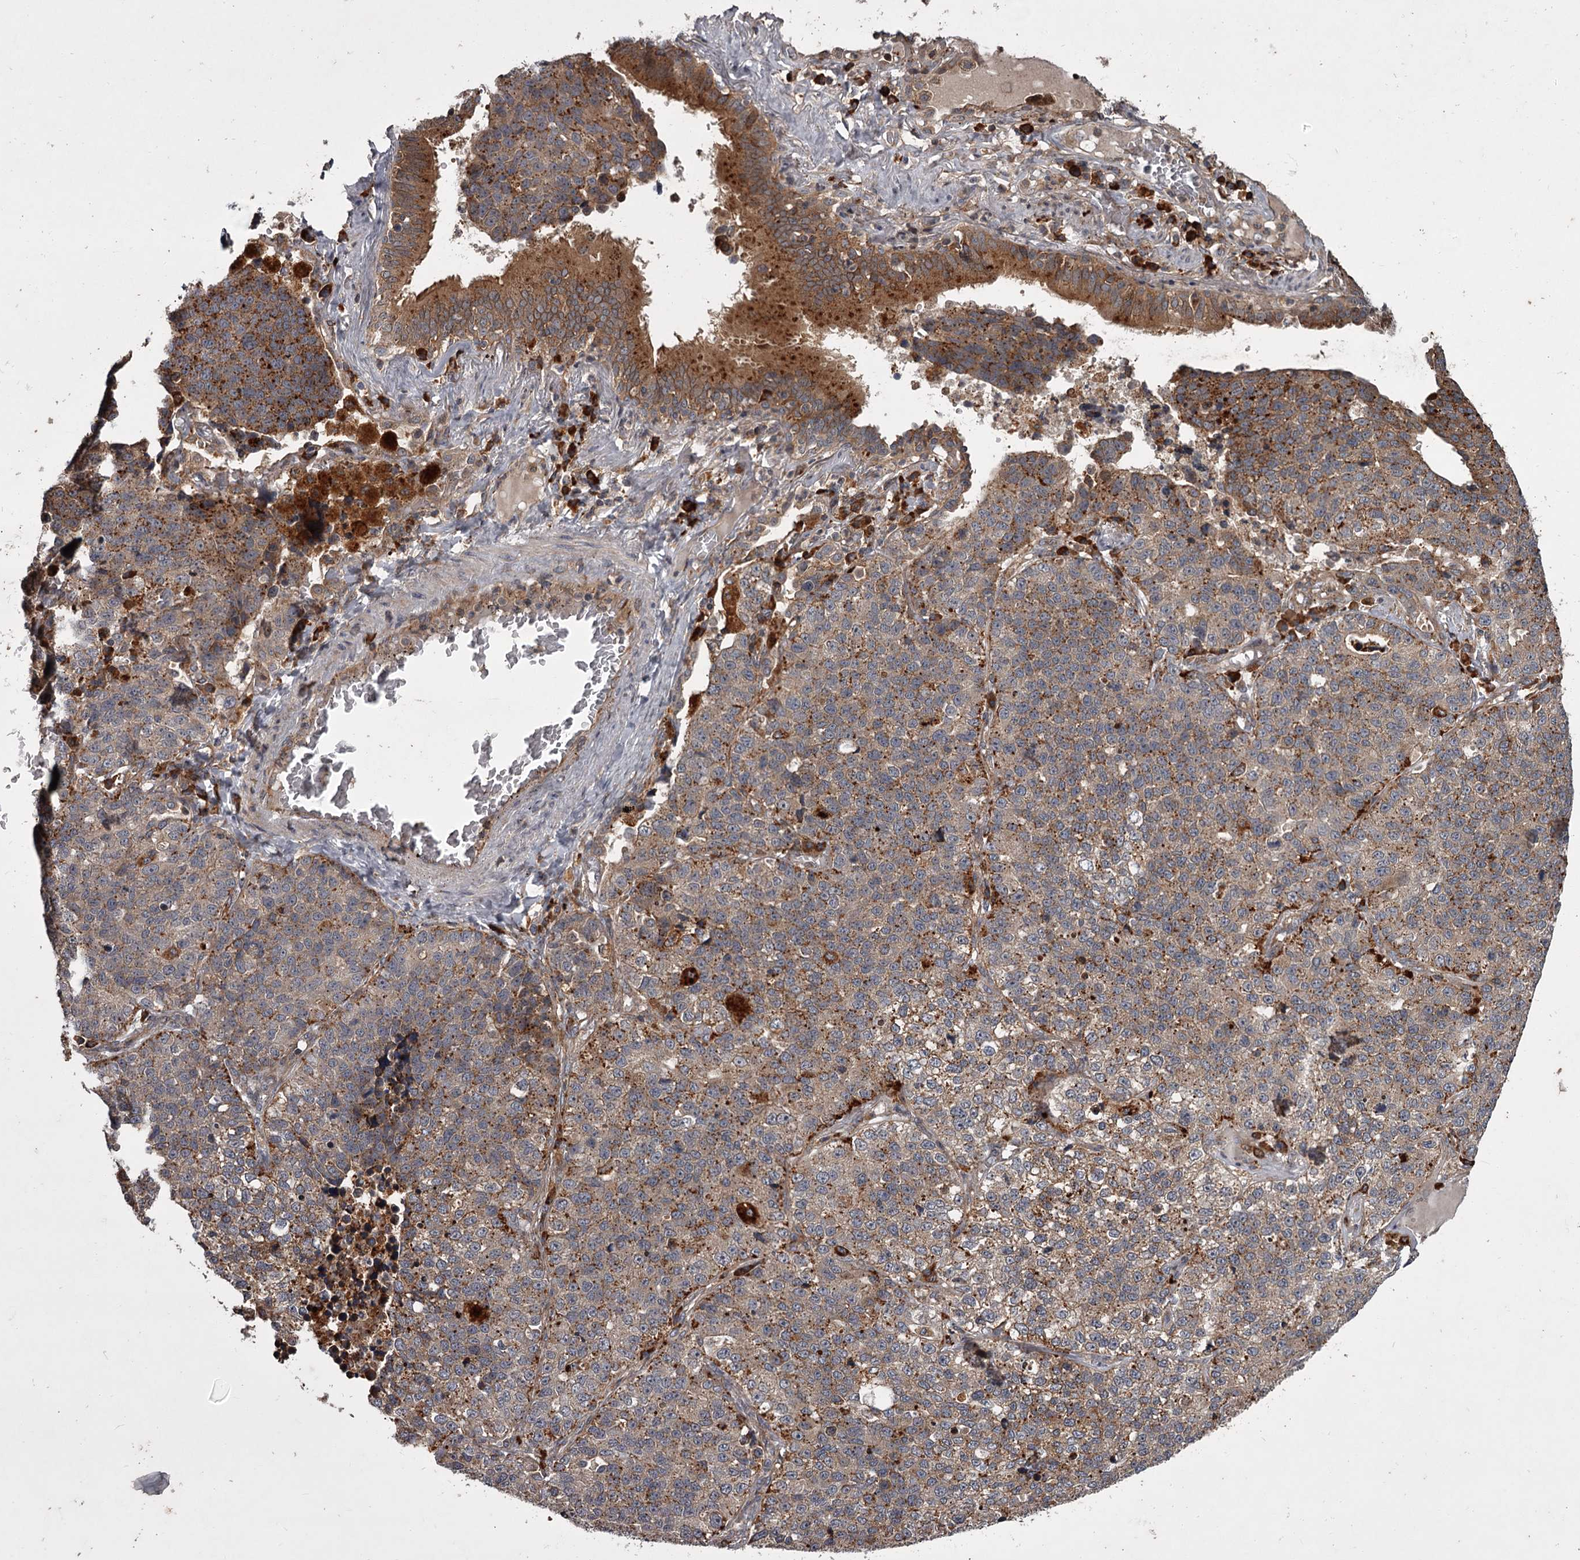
{"staining": {"intensity": "weak", "quantity": ">75%", "location": "cytoplasmic/membranous"}, "tissue": "lung cancer", "cell_type": "Tumor cells", "image_type": "cancer", "snomed": [{"axis": "morphology", "description": "Adenocarcinoma, NOS"}, {"axis": "topography", "description": "Lung"}], "caption": "Approximately >75% of tumor cells in human lung cancer reveal weak cytoplasmic/membranous protein positivity as visualized by brown immunohistochemical staining.", "gene": "UNC93B1", "patient": {"sex": "male", "age": 49}}